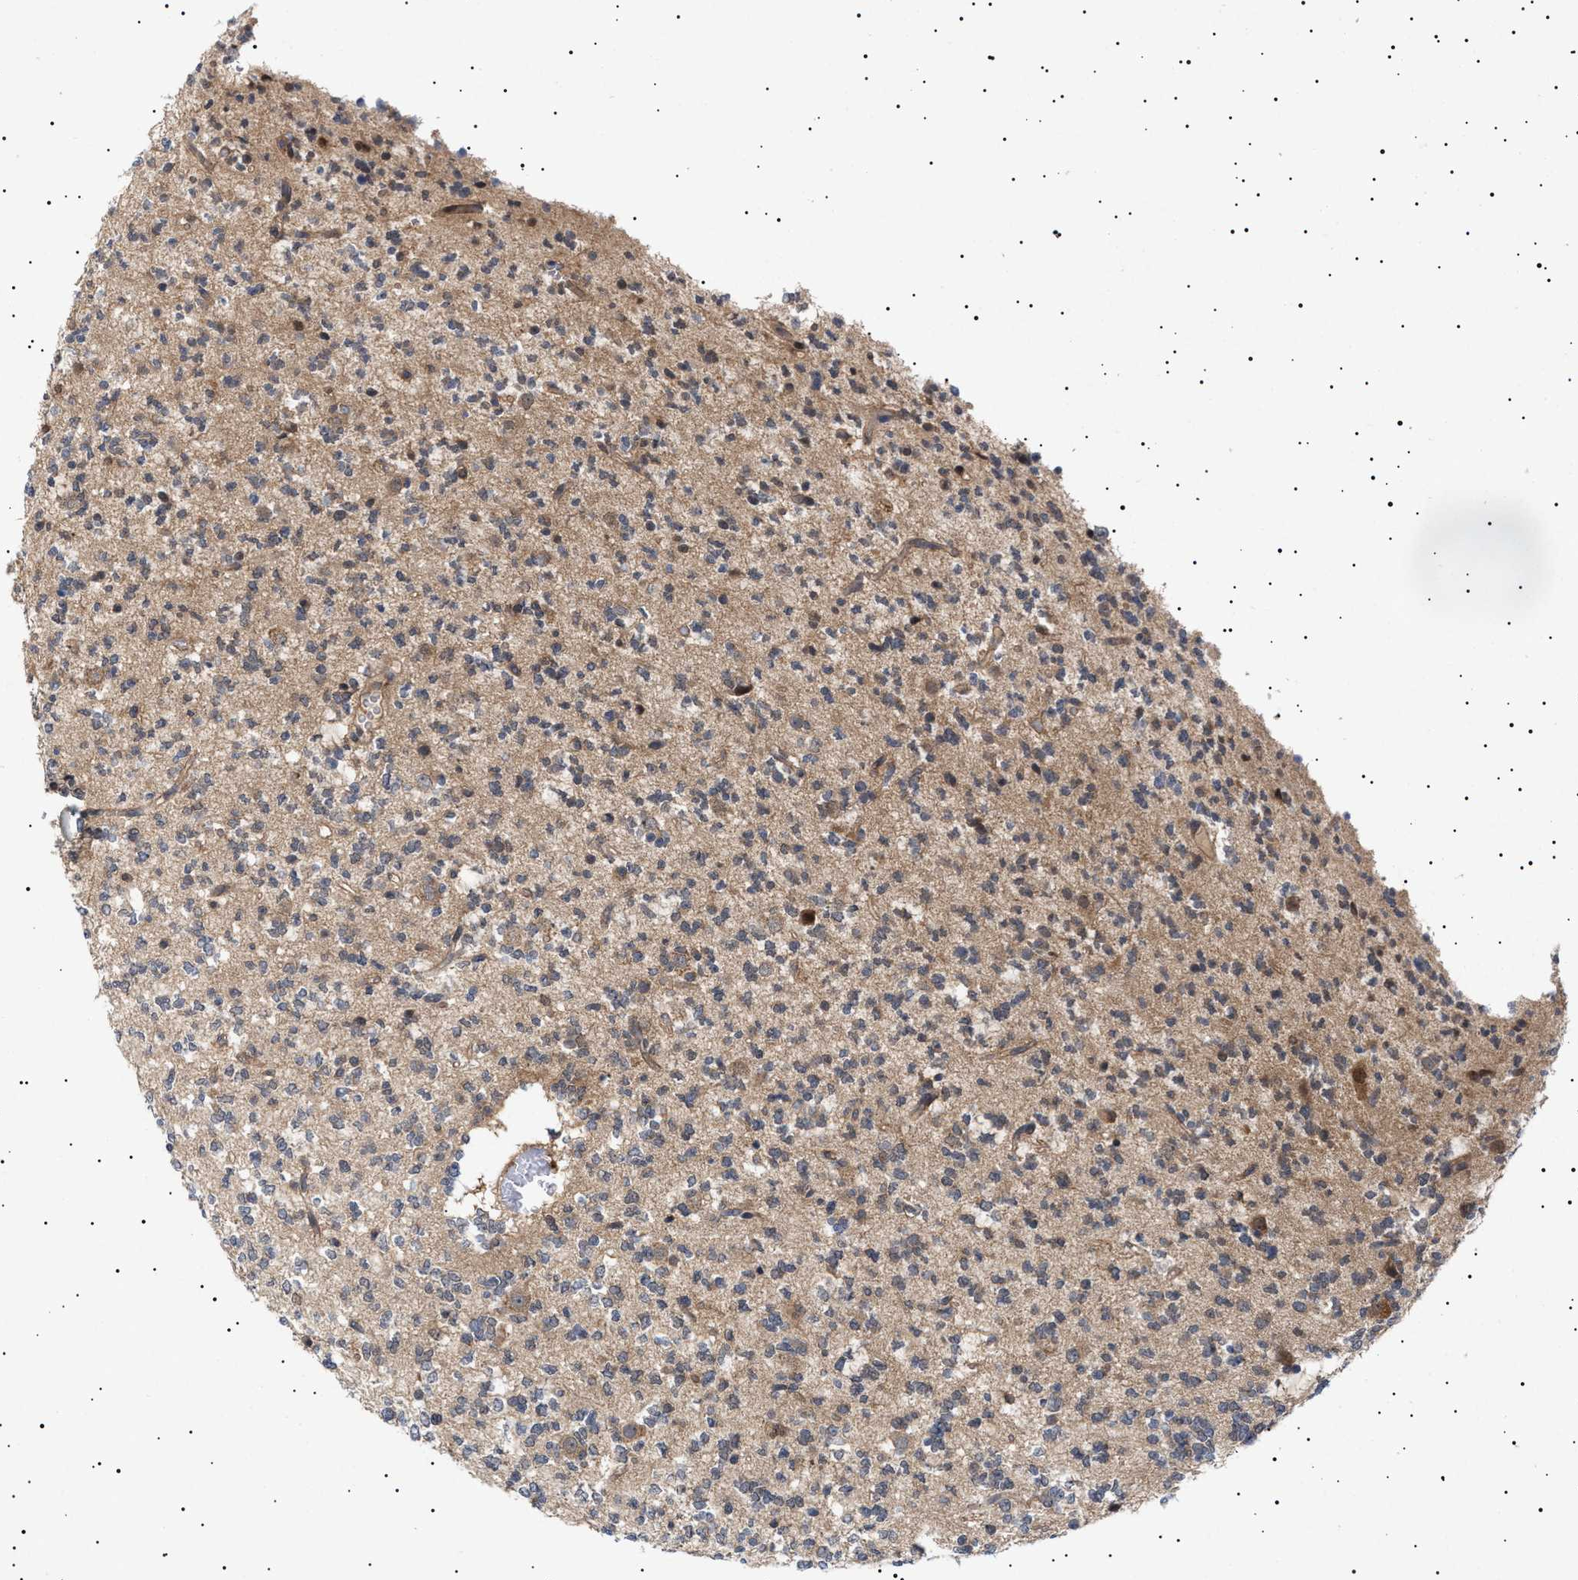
{"staining": {"intensity": "weak", "quantity": ">75%", "location": "cytoplasmic/membranous"}, "tissue": "glioma", "cell_type": "Tumor cells", "image_type": "cancer", "snomed": [{"axis": "morphology", "description": "Glioma, malignant, Low grade"}, {"axis": "topography", "description": "Brain"}], "caption": "Protein expression analysis of glioma displays weak cytoplasmic/membranous positivity in approximately >75% of tumor cells.", "gene": "NPLOC4", "patient": {"sex": "male", "age": 38}}